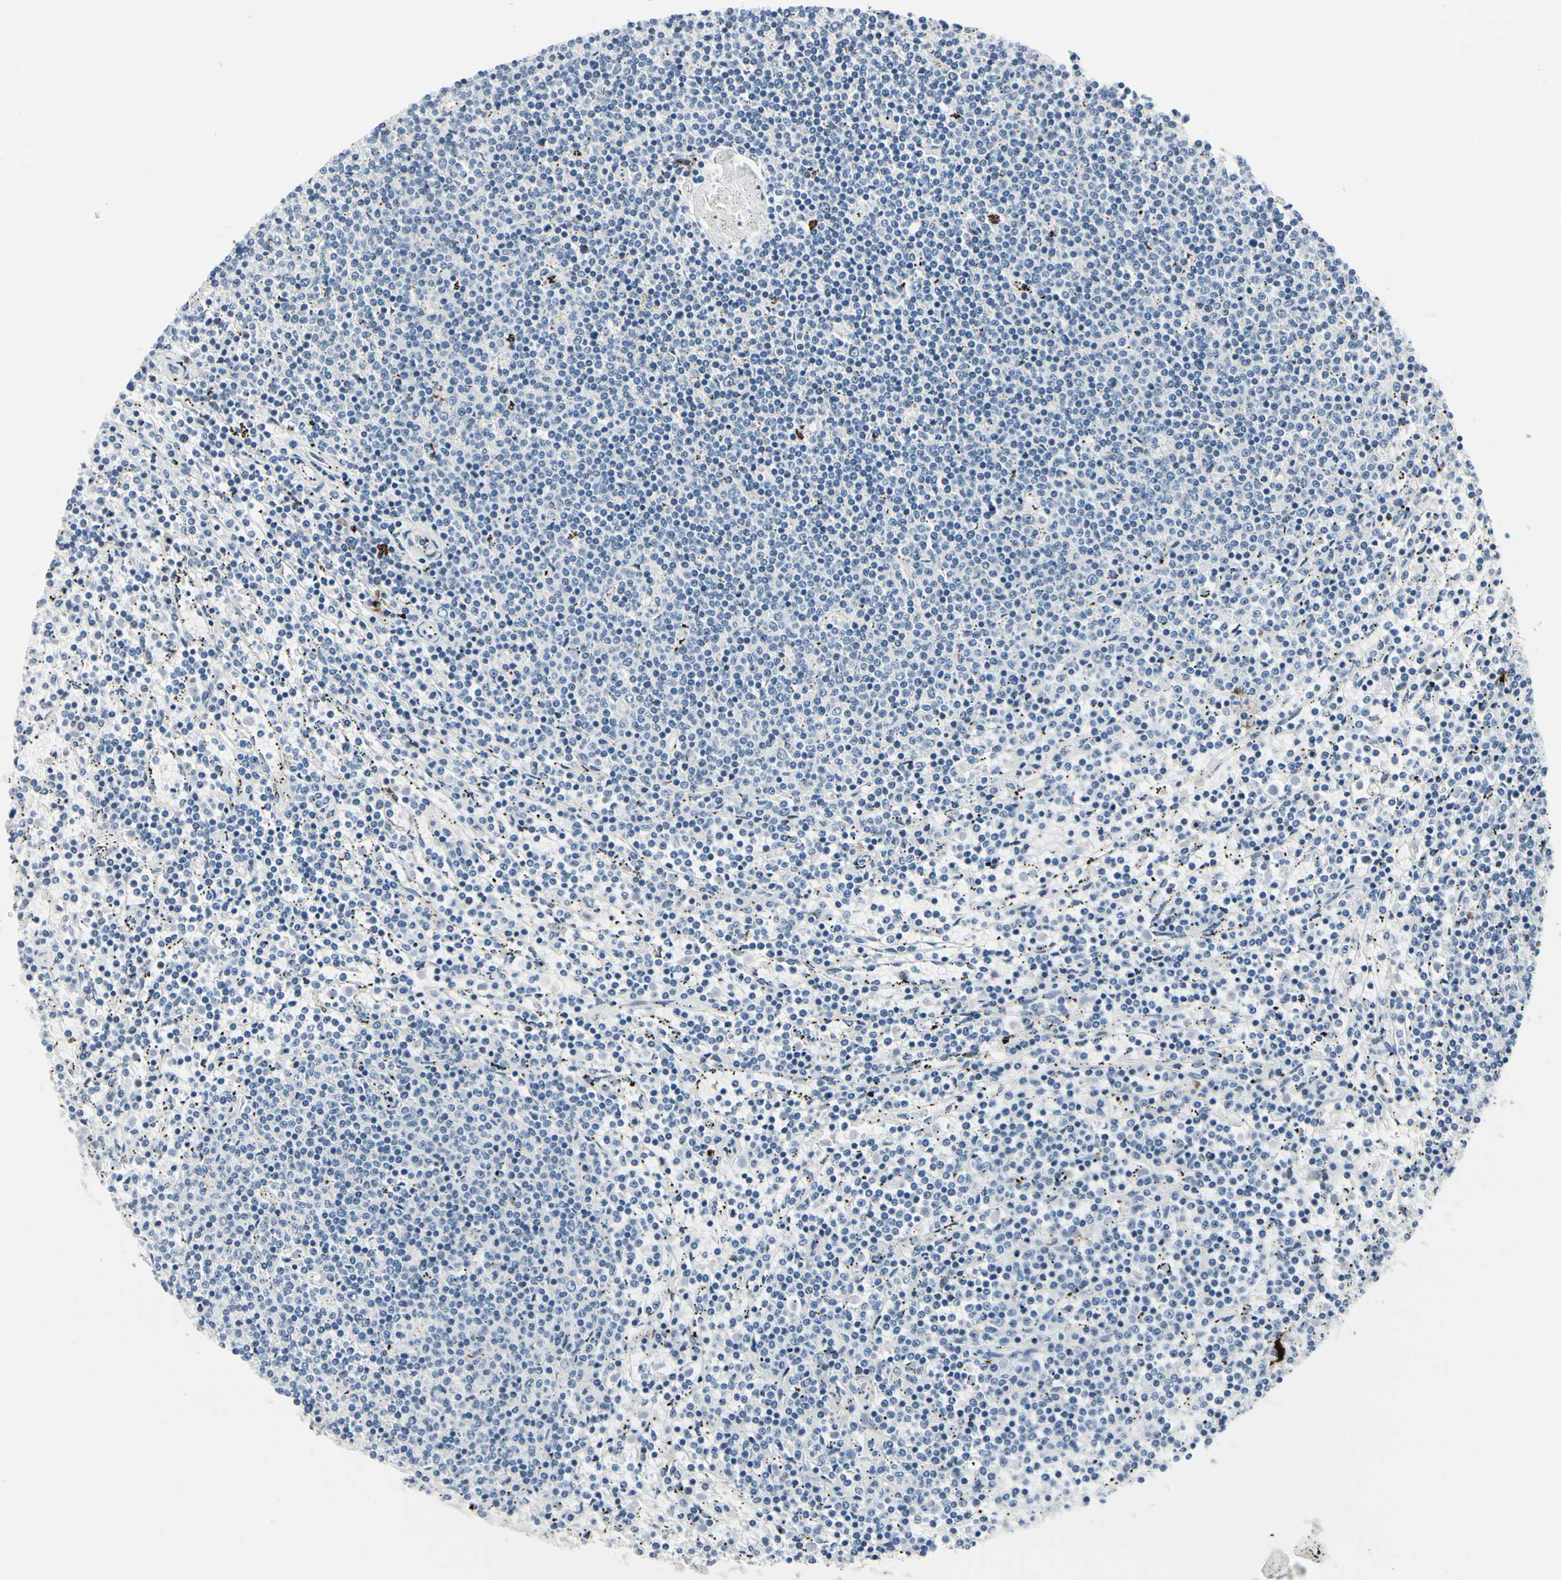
{"staining": {"intensity": "negative", "quantity": "none", "location": "none"}, "tissue": "lymphoma", "cell_type": "Tumor cells", "image_type": "cancer", "snomed": [{"axis": "morphology", "description": "Malignant lymphoma, non-Hodgkin's type, Low grade"}, {"axis": "topography", "description": "Spleen"}], "caption": "Tumor cells show no significant expression in low-grade malignant lymphoma, non-Hodgkin's type. Brightfield microscopy of immunohistochemistry stained with DAB (brown) and hematoxylin (blue), captured at high magnification.", "gene": "TXN", "patient": {"sex": "female", "age": 50}}